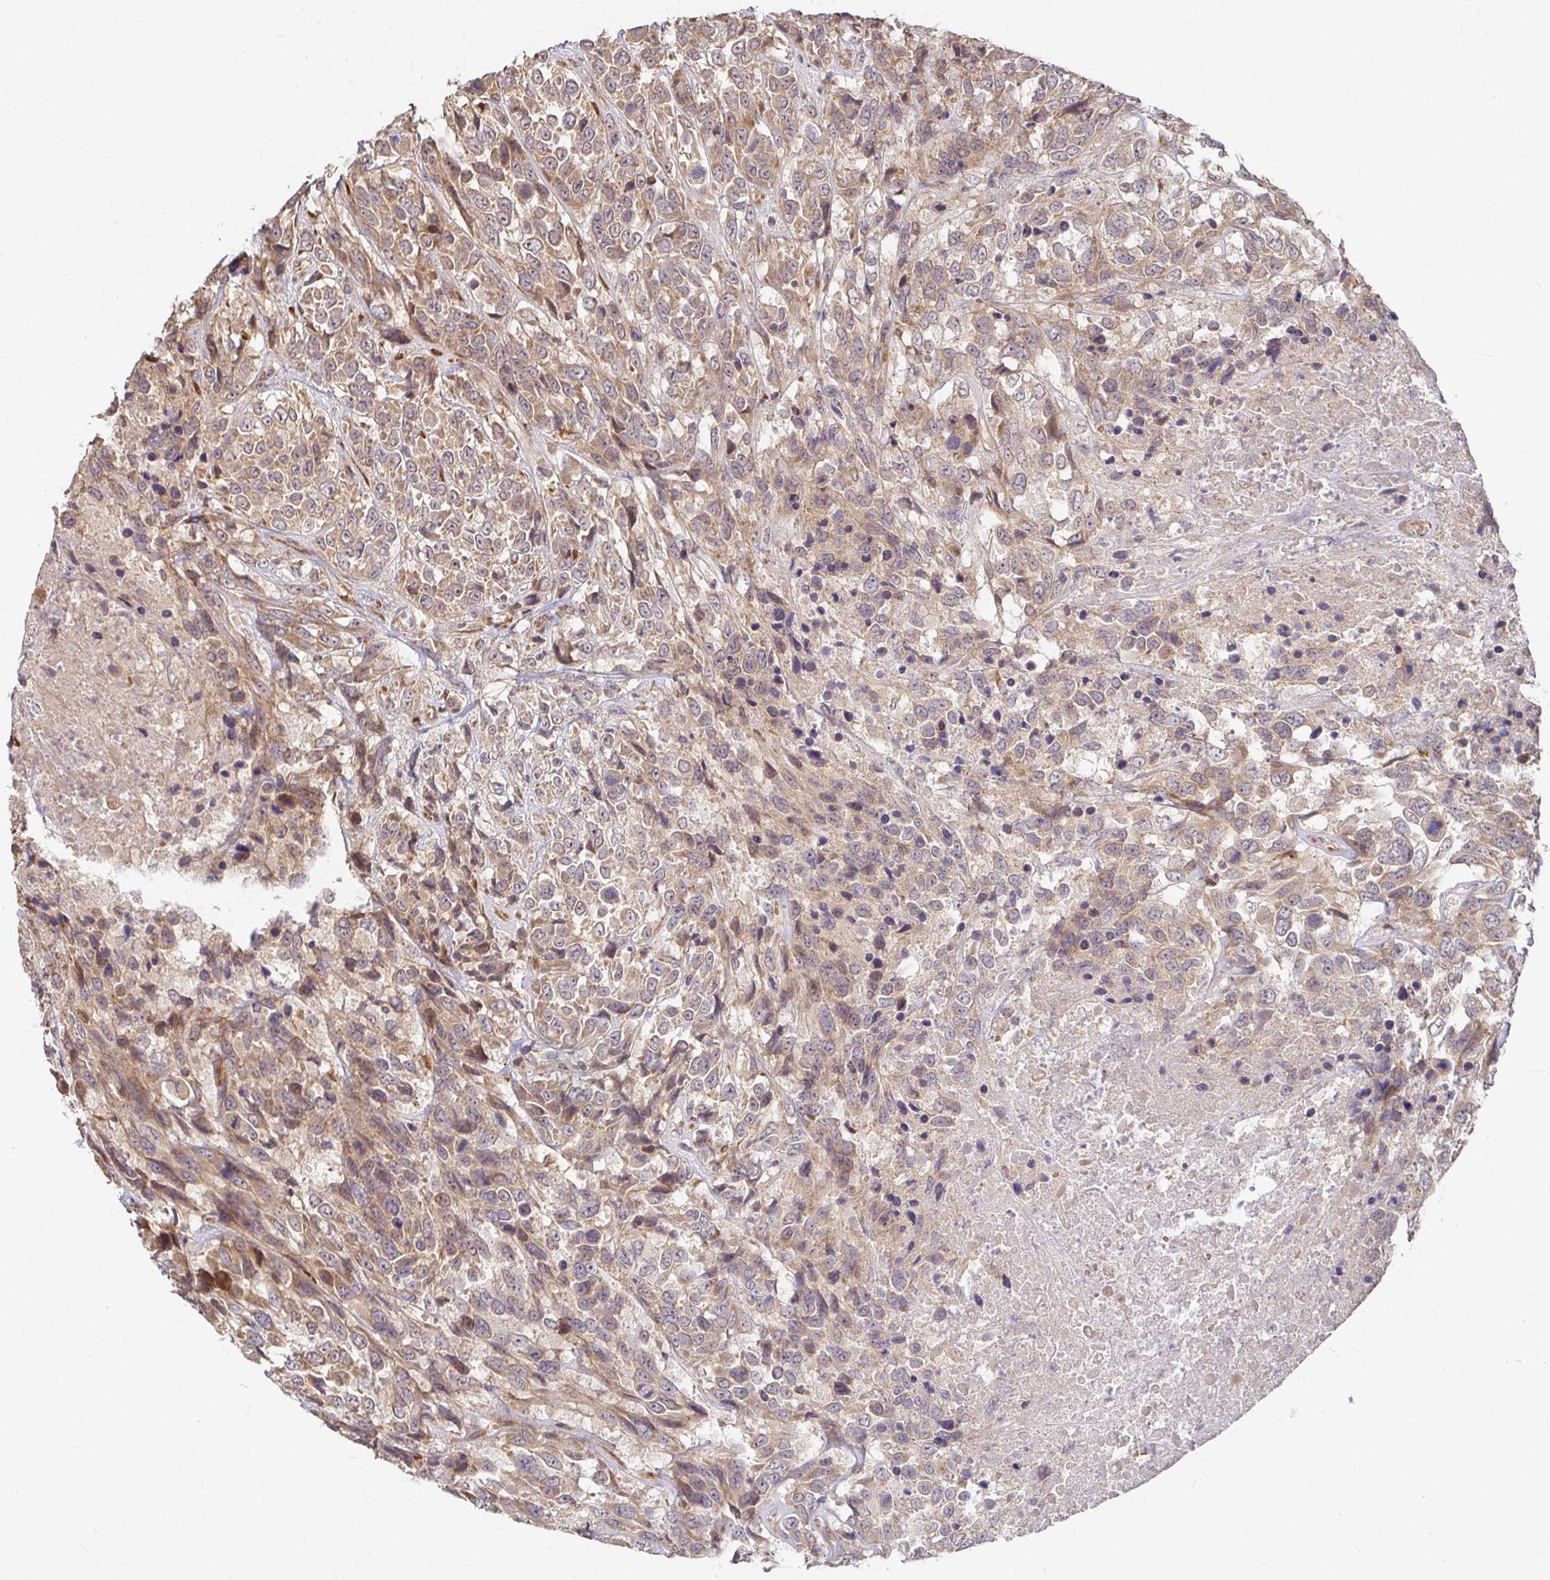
{"staining": {"intensity": "weak", "quantity": ">75%", "location": "cytoplasmic/membranous"}, "tissue": "urothelial cancer", "cell_type": "Tumor cells", "image_type": "cancer", "snomed": [{"axis": "morphology", "description": "Urothelial carcinoma, High grade"}, {"axis": "topography", "description": "Urinary bladder"}], "caption": "Urothelial cancer tissue shows weak cytoplasmic/membranous expression in approximately >75% of tumor cells, visualized by immunohistochemistry.", "gene": "CAST", "patient": {"sex": "female", "age": 70}}